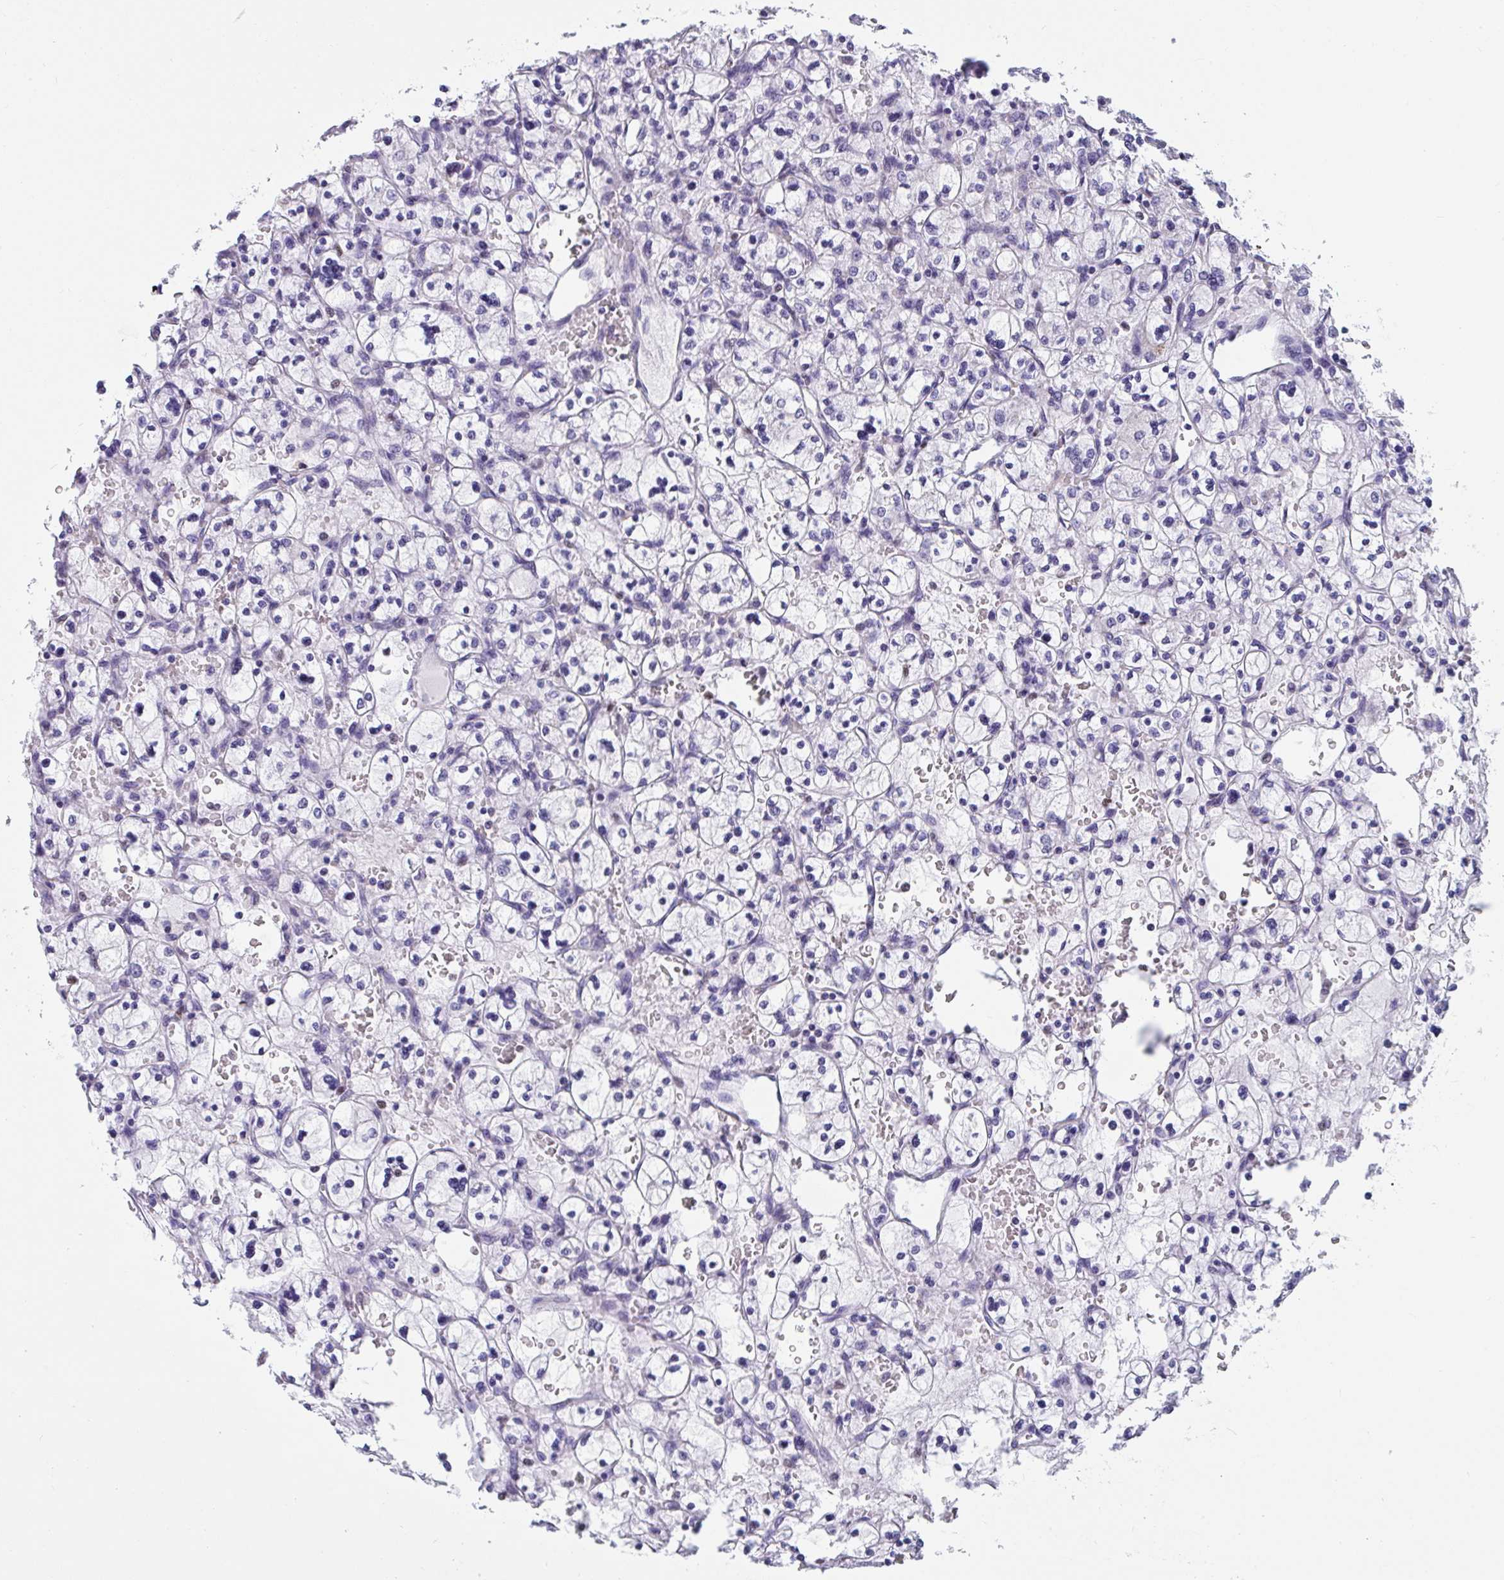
{"staining": {"intensity": "negative", "quantity": "none", "location": "none"}, "tissue": "renal cancer", "cell_type": "Tumor cells", "image_type": "cancer", "snomed": [{"axis": "morphology", "description": "Adenocarcinoma, NOS"}, {"axis": "topography", "description": "Kidney"}], "caption": "The histopathology image displays no significant positivity in tumor cells of renal adenocarcinoma.", "gene": "ZNF586", "patient": {"sex": "female", "age": 83}}